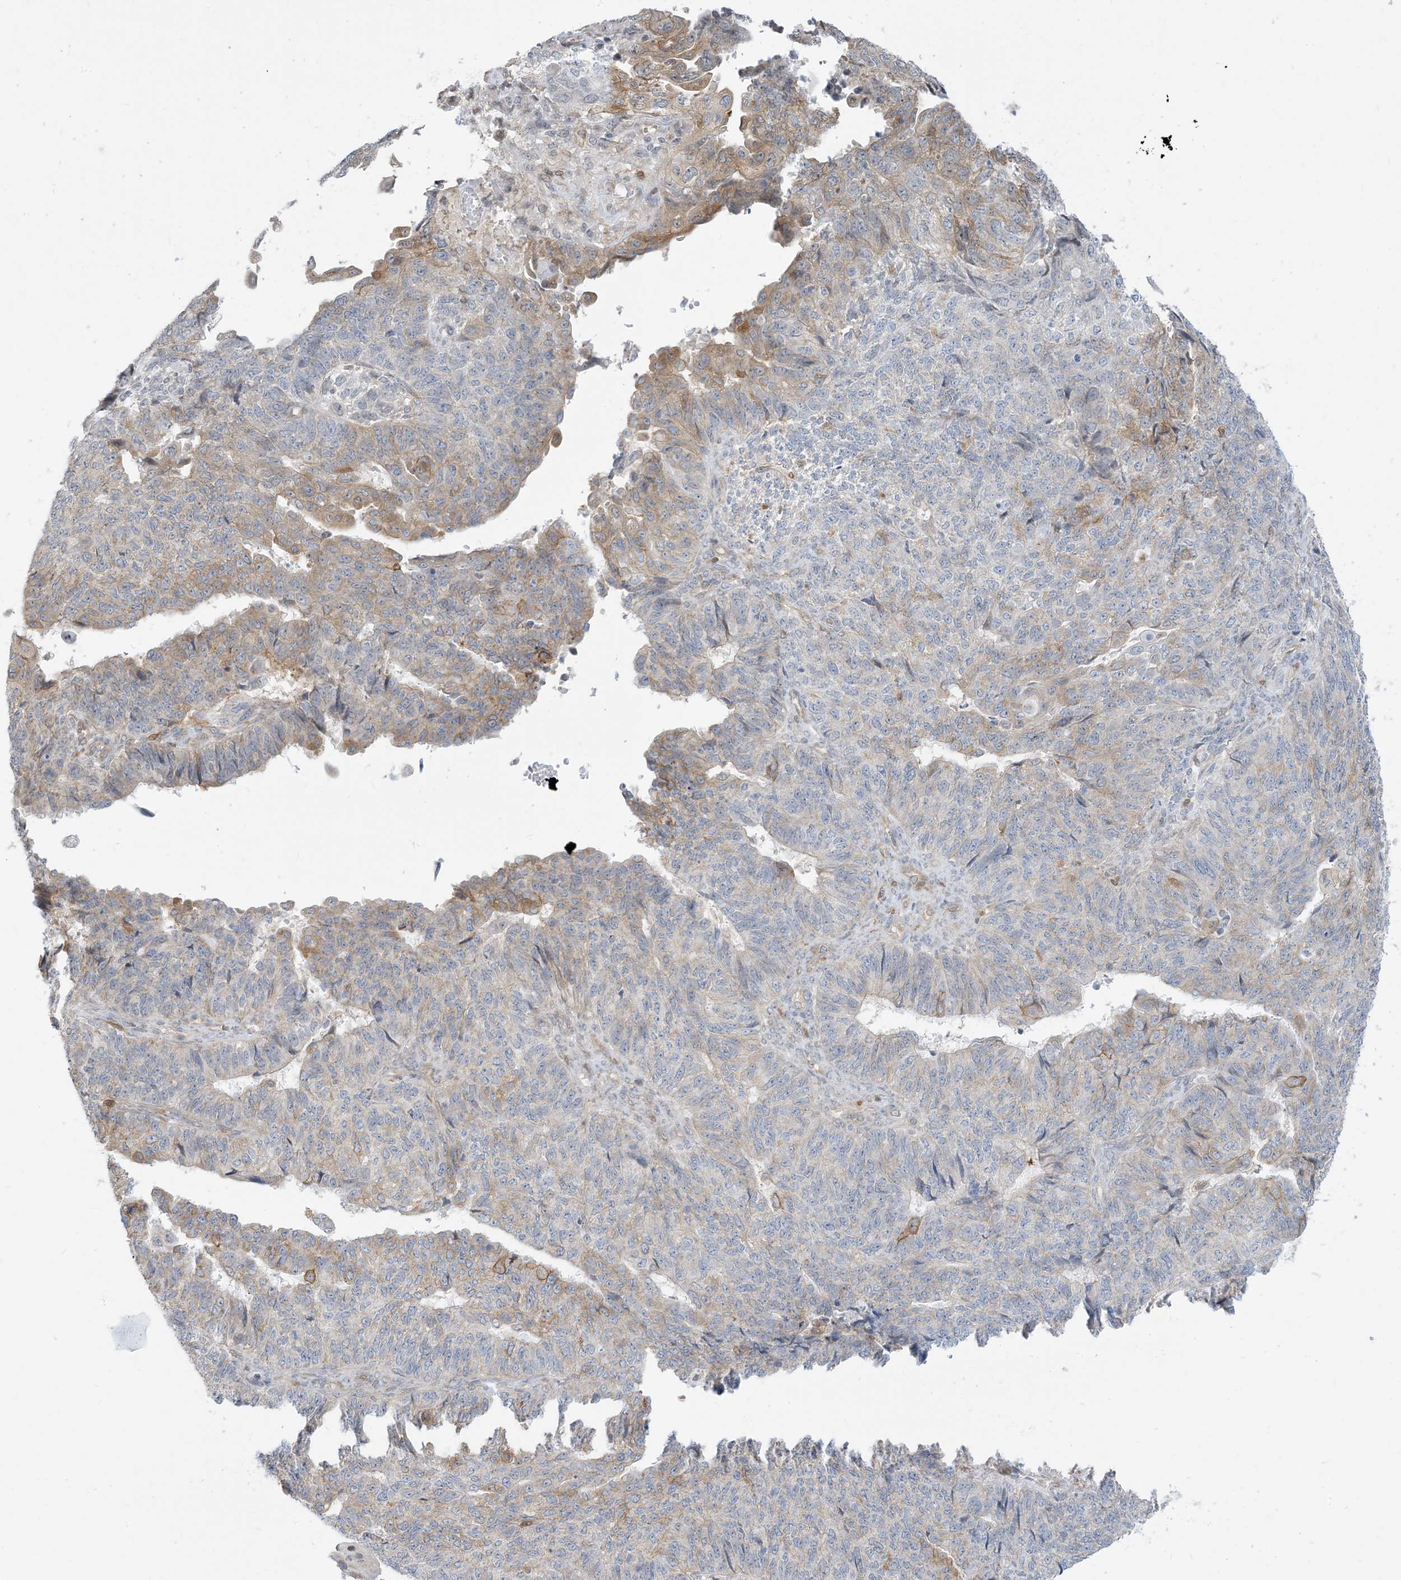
{"staining": {"intensity": "moderate", "quantity": "<25%", "location": "cytoplasmic/membranous"}, "tissue": "endometrial cancer", "cell_type": "Tumor cells", "image_type": "cancer", "snomed": [{"axis": "morphology", "description": "Adenocarcinoma, NOS"}, {"axis": "topography", "description": "Endometrium"}], "caption": "Immunohistochemical staining of endometrial cancer (adenocarcinoma) demonstrates low levels of moderate cytoplasmic/membranous positivity in approximately <25% of tumor cells.", "gene": "CASP4", "patient": {"sex": "female", "age": 32}}